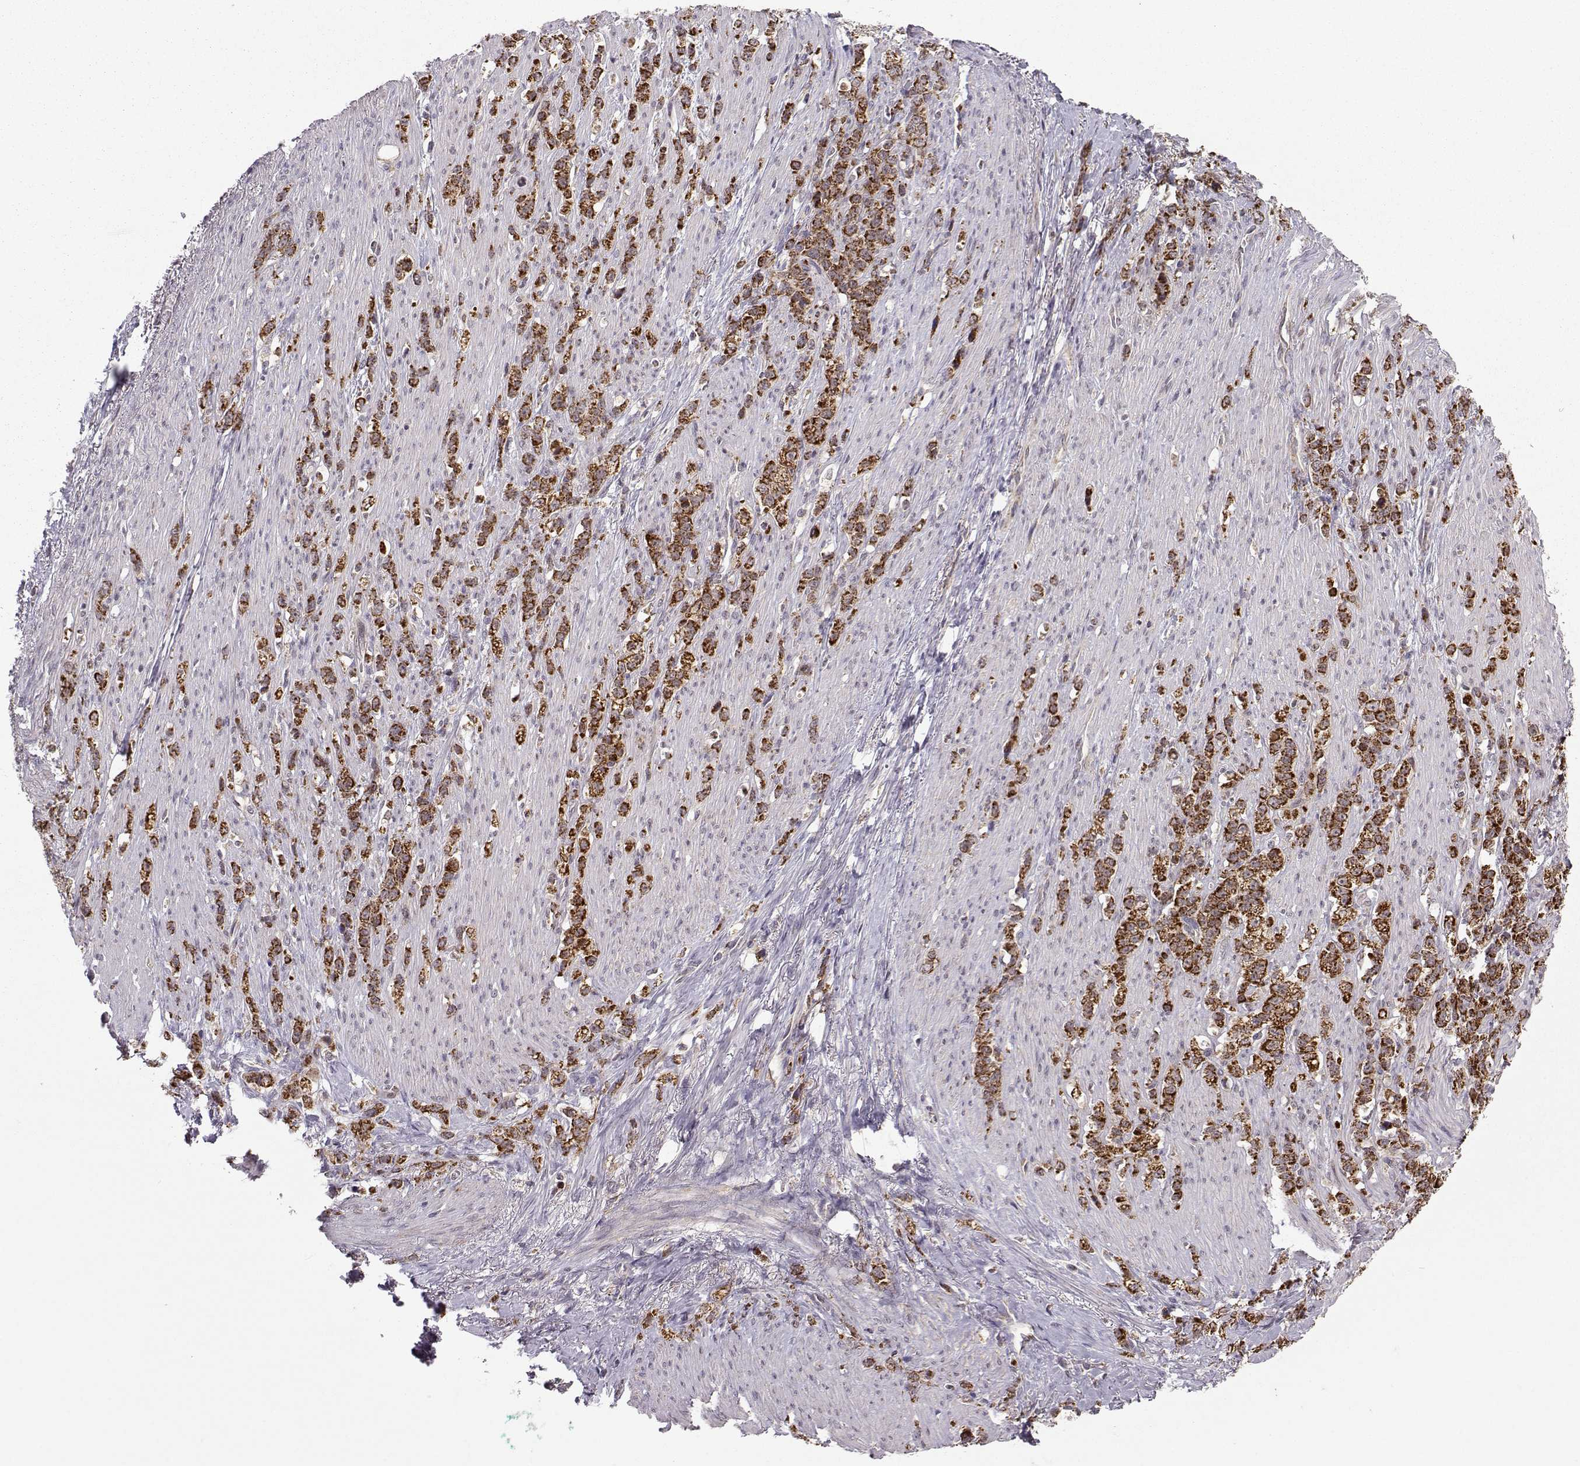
{"staining": {"intensity": "strong", "quantity": ">75%", "location": "cytoplasmic/membranous"}, "tissue": "stomach cancer", "cell_type": "Tumor cells", "image_type": "cancer", "snomed": [{"axis": "morphology", "description": "Adenocarcinoma, NOS"}, {"axis": "topography", "description": "Stomach, lower"}], "caption": "This photomicrograph reveals adenocarcinoma (stomach) stained with immunohistochemistry (IHC) to label a protein in brown. The cytoplasmic/membranous of tumor cells show strong positivity for the protein. Nuclei are counter-stained blue.", "gene": "NECAB3", "patient": {"sex": "male", "age": 88}}